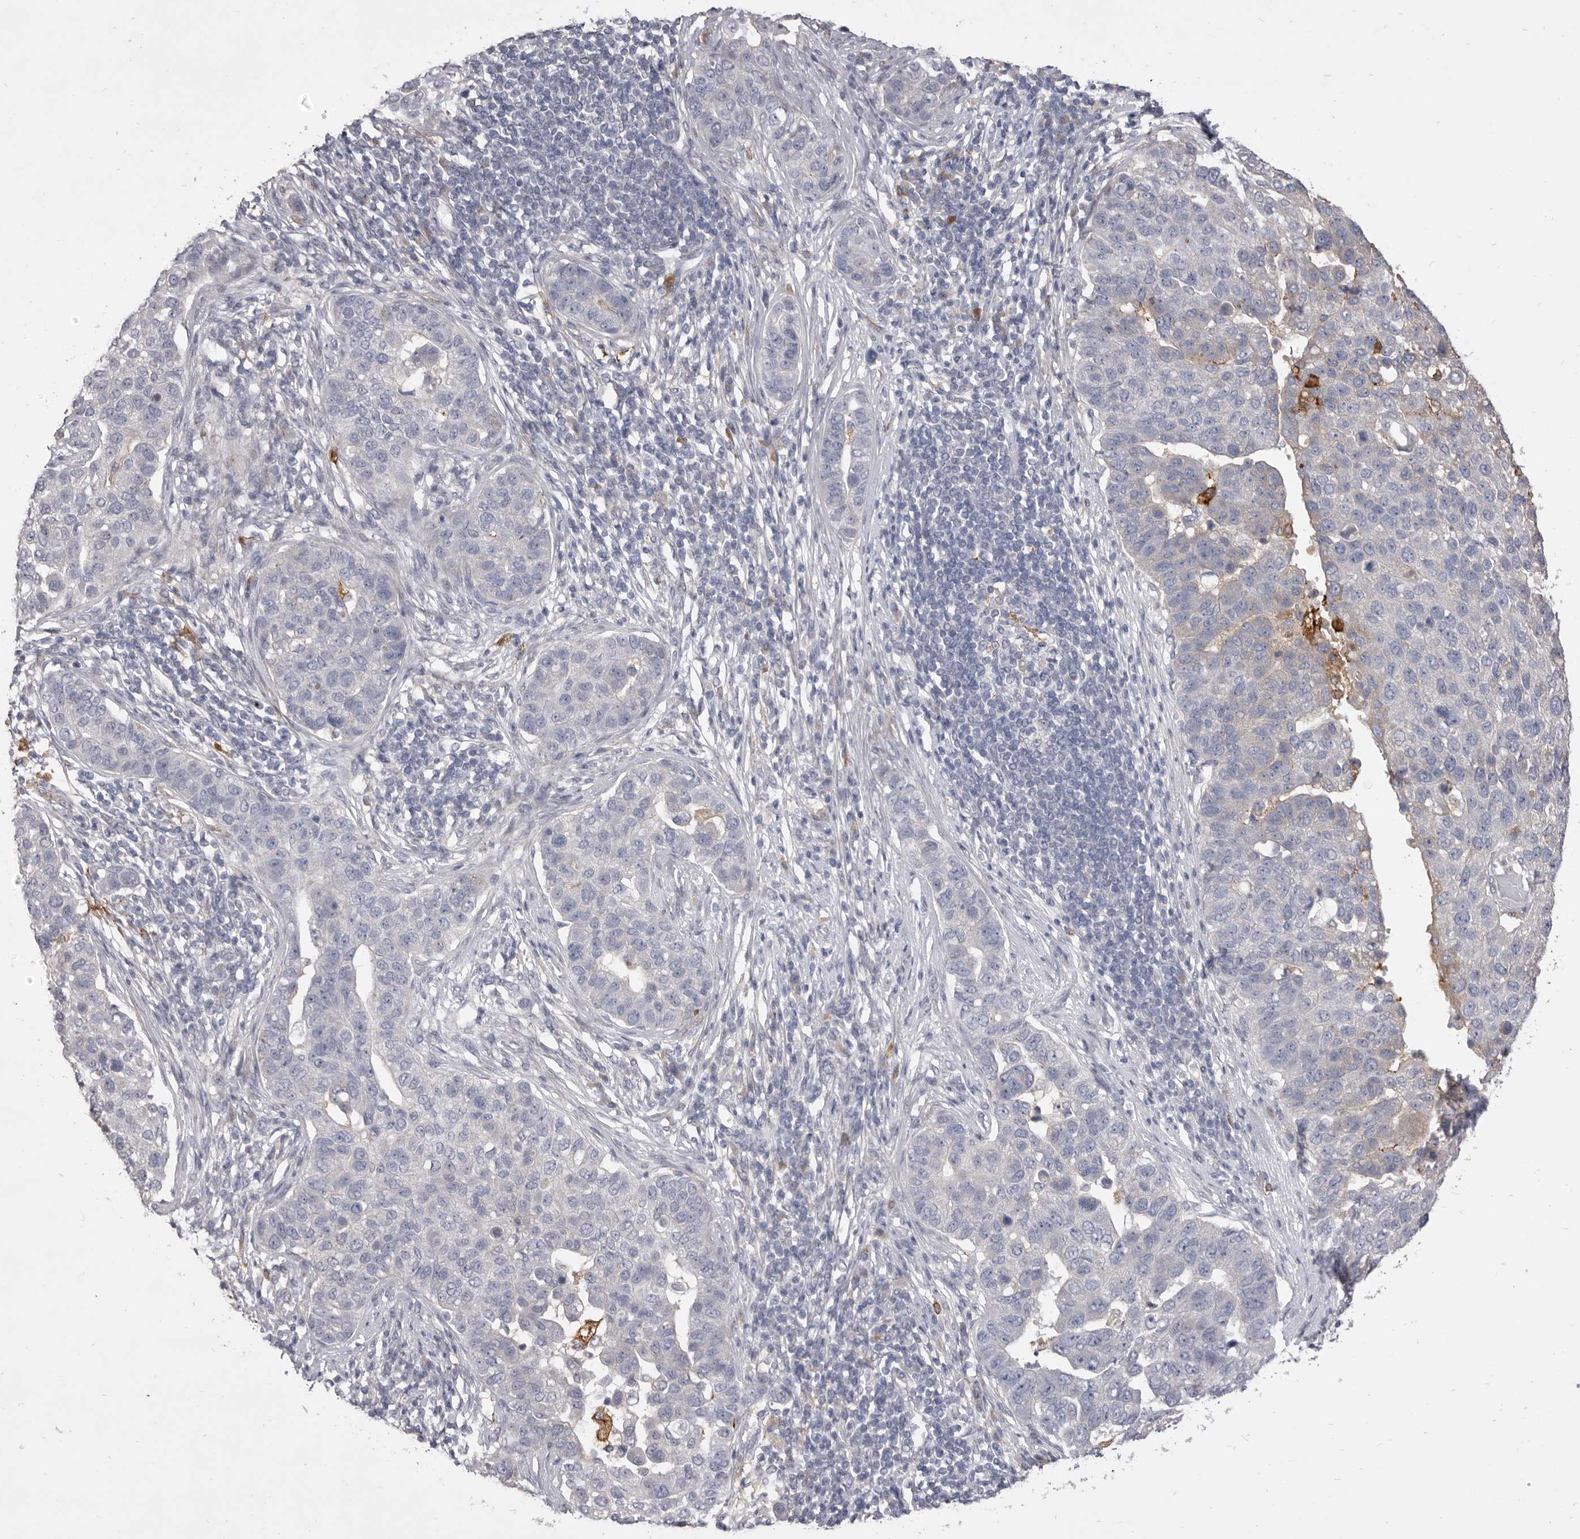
{"staining": {"intensity": "negative", "quantity": "none", "location": "none"}, "tissue": "pancreatic cancer", "cell_type": "Tumor cells", "image_type": "cancer", "snomed": [{"axis": "morphology", "description": "Adenocarcinoma, NOS"}, {"axis": "topography", "description": "Pancreas"}], "caption": "Tumor cells are negative for brown protein staining in pancreatic cancer.", "gene": "VPS45", "patient": {"sex": "female", "age": 61}}